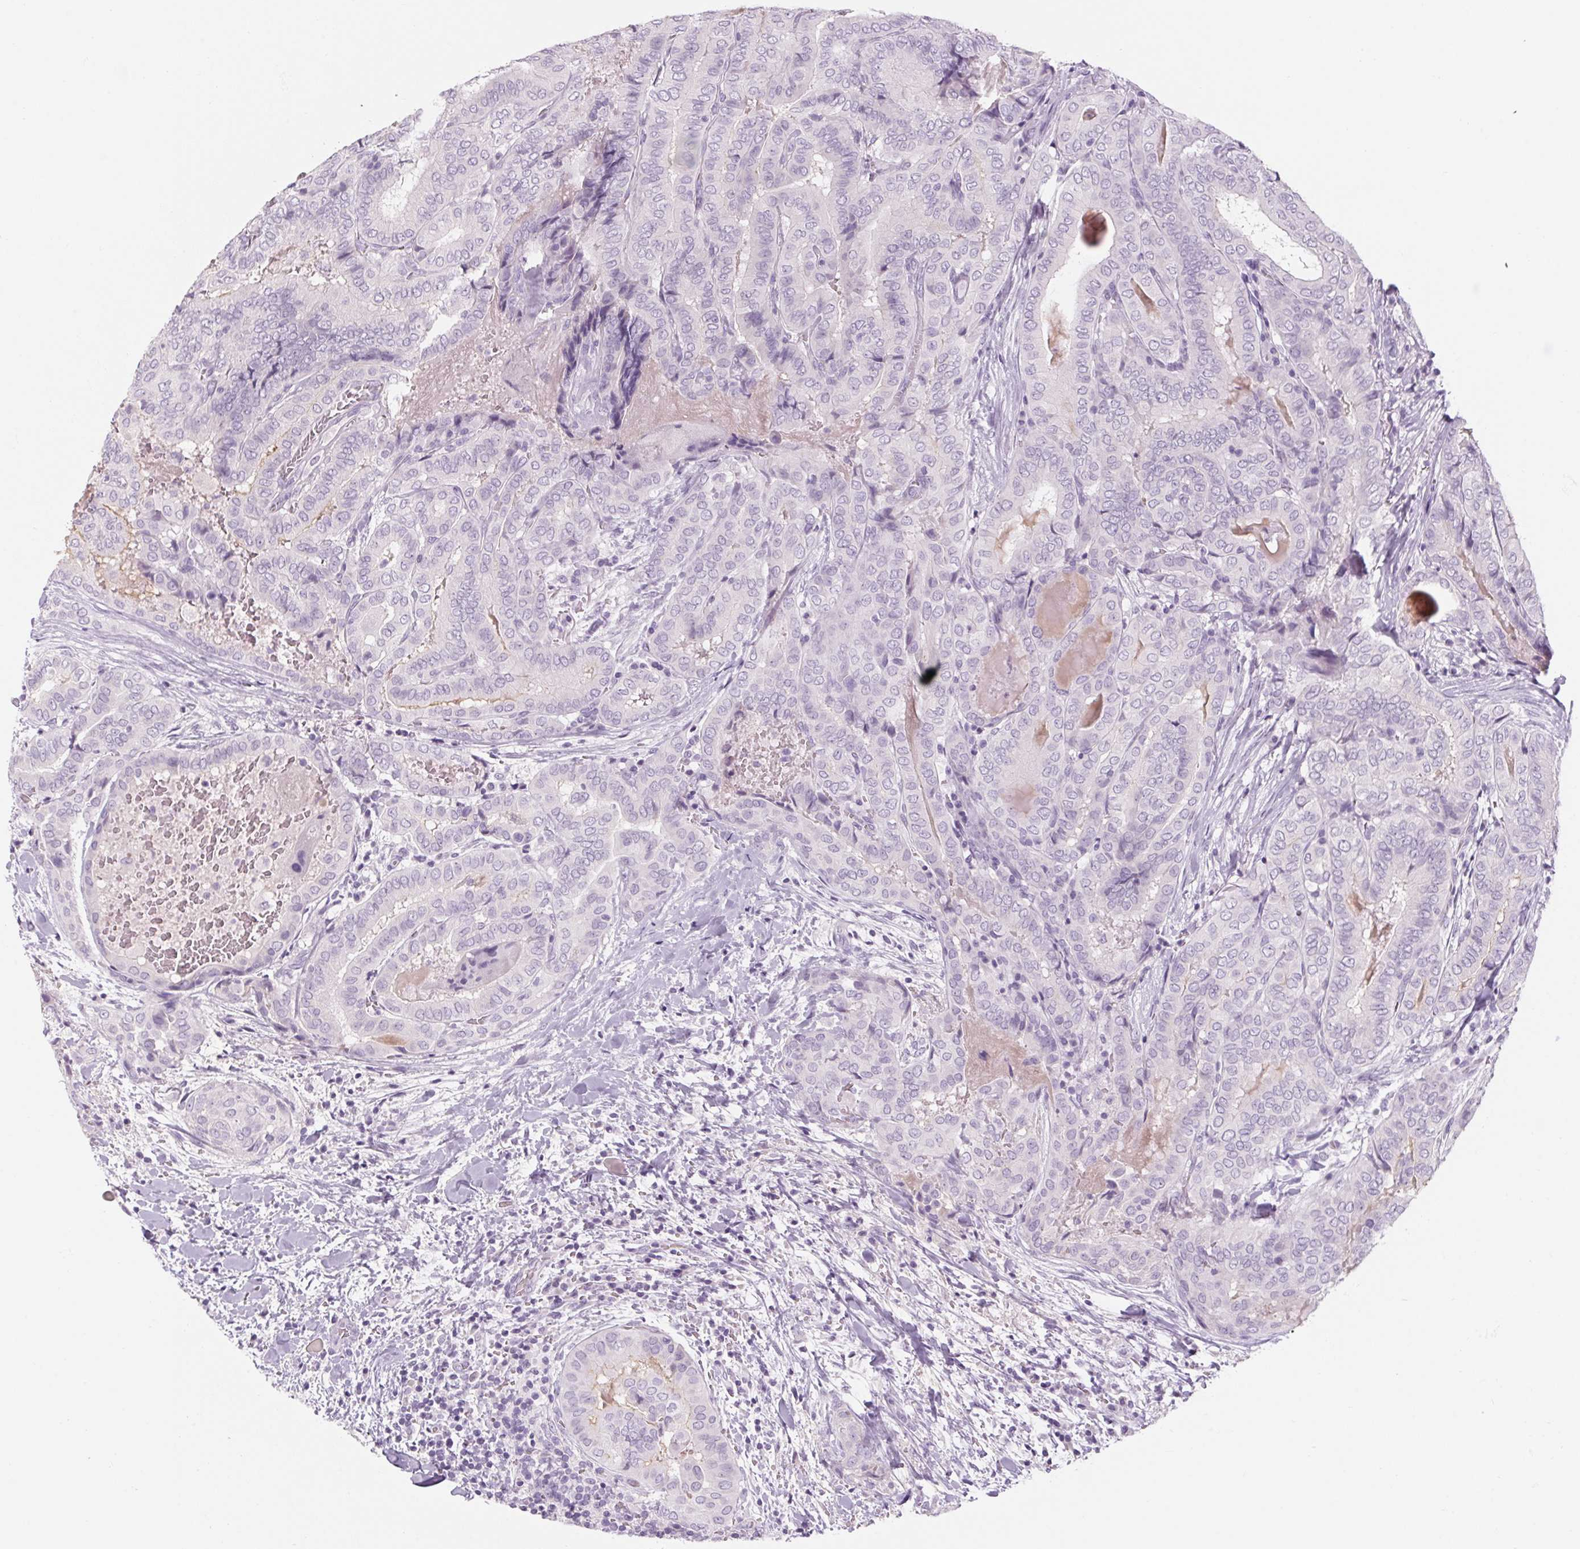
{"staining": {"intensity": "negative", "quantity": "none", "location": "none"}, "tissue": "thyroid cancer", "cell_type": "Tumor cells", "image_type": "cancer", "snomed": [{"axis": "morphology", "description": "Papillary adenocarcinoma, NOS"}, {"axis": "topography", "description": "Thyroid gland"}], "caption": "Immunohistochemistry of thyroid cancer (papillary adenocarcinoma) demonstrates no staining in tumor cells. (DAB (3,3'-diaminobenzidine) immunohistochemistry (IHC) with hematoxylin counter stain).", "gene": "RPTN", "patient": {"sex": "female", "age": 61}}